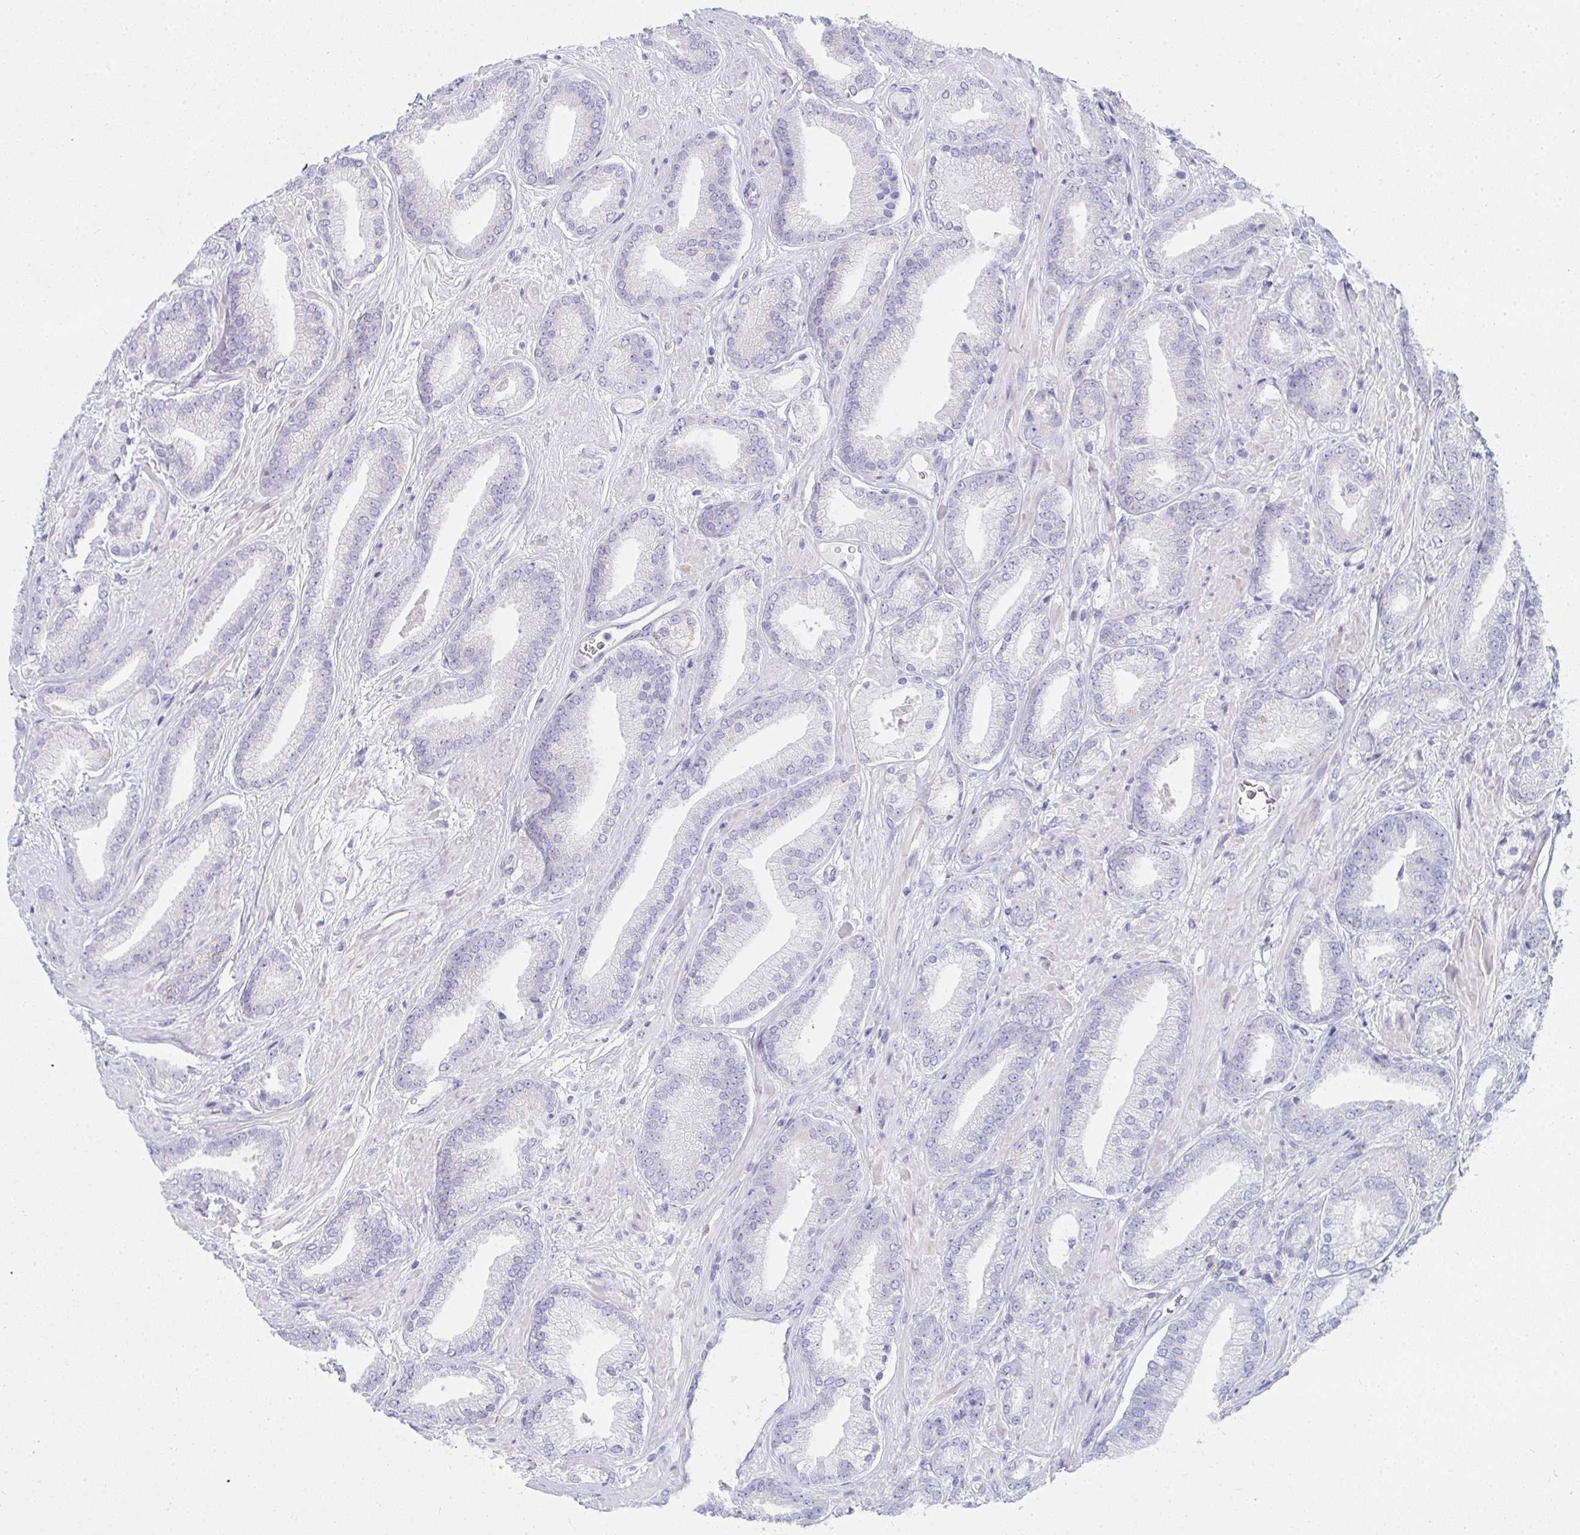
{"staining": {"intensity": "negative", "quantity": "none", "location": "none"}, "tissue": "prostate cancer", "cell_type": "Tumor cells", "image_type": "cancer", "snomed": [{"axis": "morphology", "description": "Adenocarcinoma, High grade"}, {"axis": "topography", "description": "Prostate"}], "caption": "Immunohistochemistry (IHC) image of prostate cancer (high-grade adenocarcinoma) stained for a protein (brown), which exhibits no staining in tumor cells.", "gene": "ZNF182", "patient": {"sex": "male", "age": 56}}